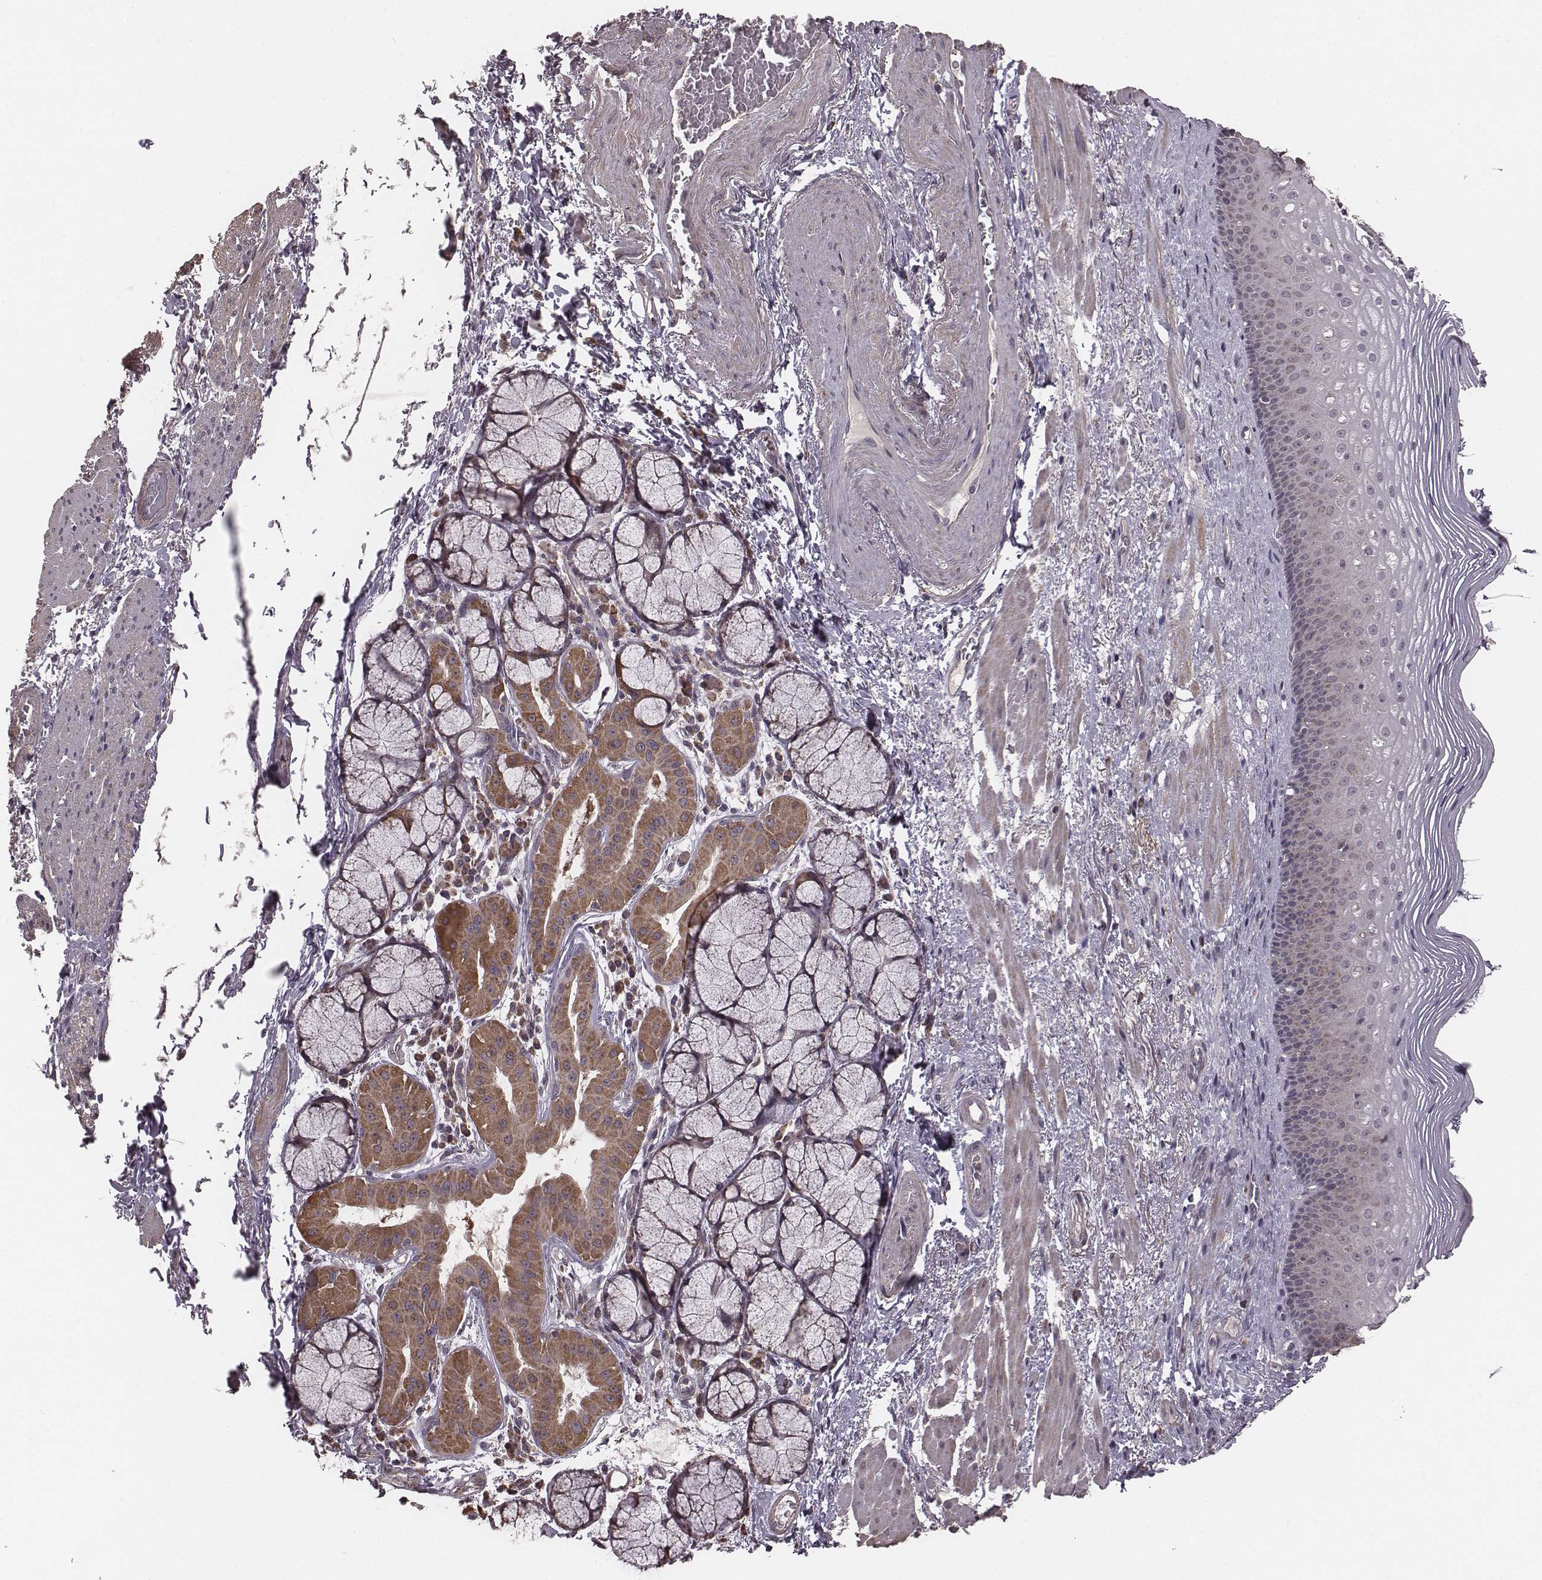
{"staining": {"intensity": "weak", "quantity": ">75%", "location": "cytoplasmic/membranous"}, "tissue": "esophagus", "cell_type": "Squamous epithelial cells", "image_type": "normal", "snomed": [{"axis": "morphology", "description": "Normal tissue, NOS"}, {"axis": "topography", "description": "Esophagus"}], "caption": "This is a histology image of IHC staining of normal esophagus, which shows weak expression in the cytoplasmic/membranous of squamous epithelial cells.", "gene": "PDCD2L", "patient": {"sex": "male", "age": 76}}